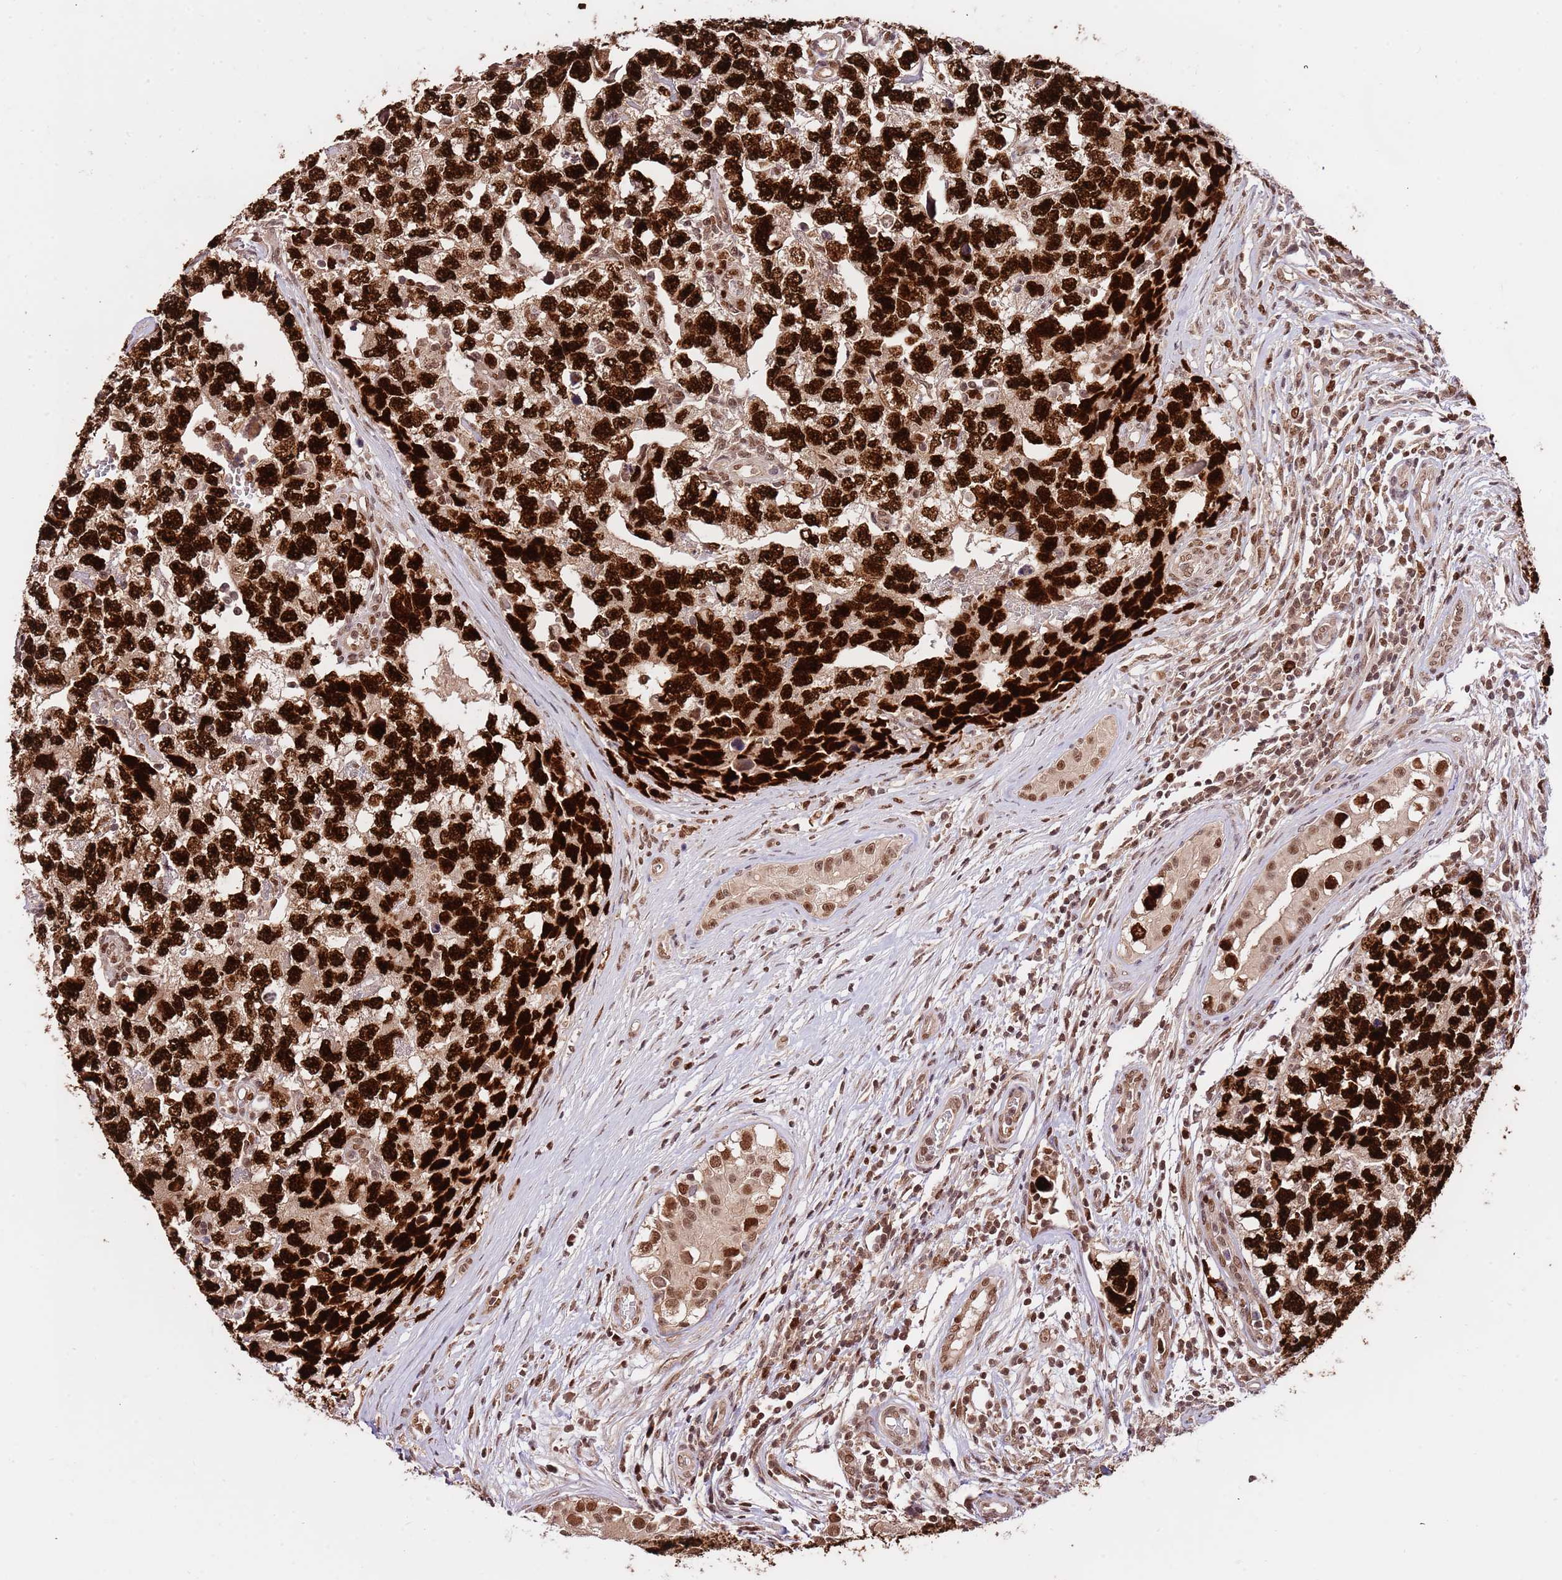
{"staining": {"intensity": "strong", "quantity": ">75%", "location": "nuclear"}, "tissue": "testis cancer", "cell_type": "Tumor cells", "image_type": "cancer", "snomed": [{"axis": "morphology", "description": "Carcinoma, Embryonal, NOS"}, {"axis": "topography", "description": "Testis"}], "caption": "Strong nuclear protein positivity is seen in approximately >75% of tumor cells in embryonal carcinoma (testis). Nuclei are stained in blue.", "gene": "RIF1", "patient": {"sex": "male", "age": 22}}